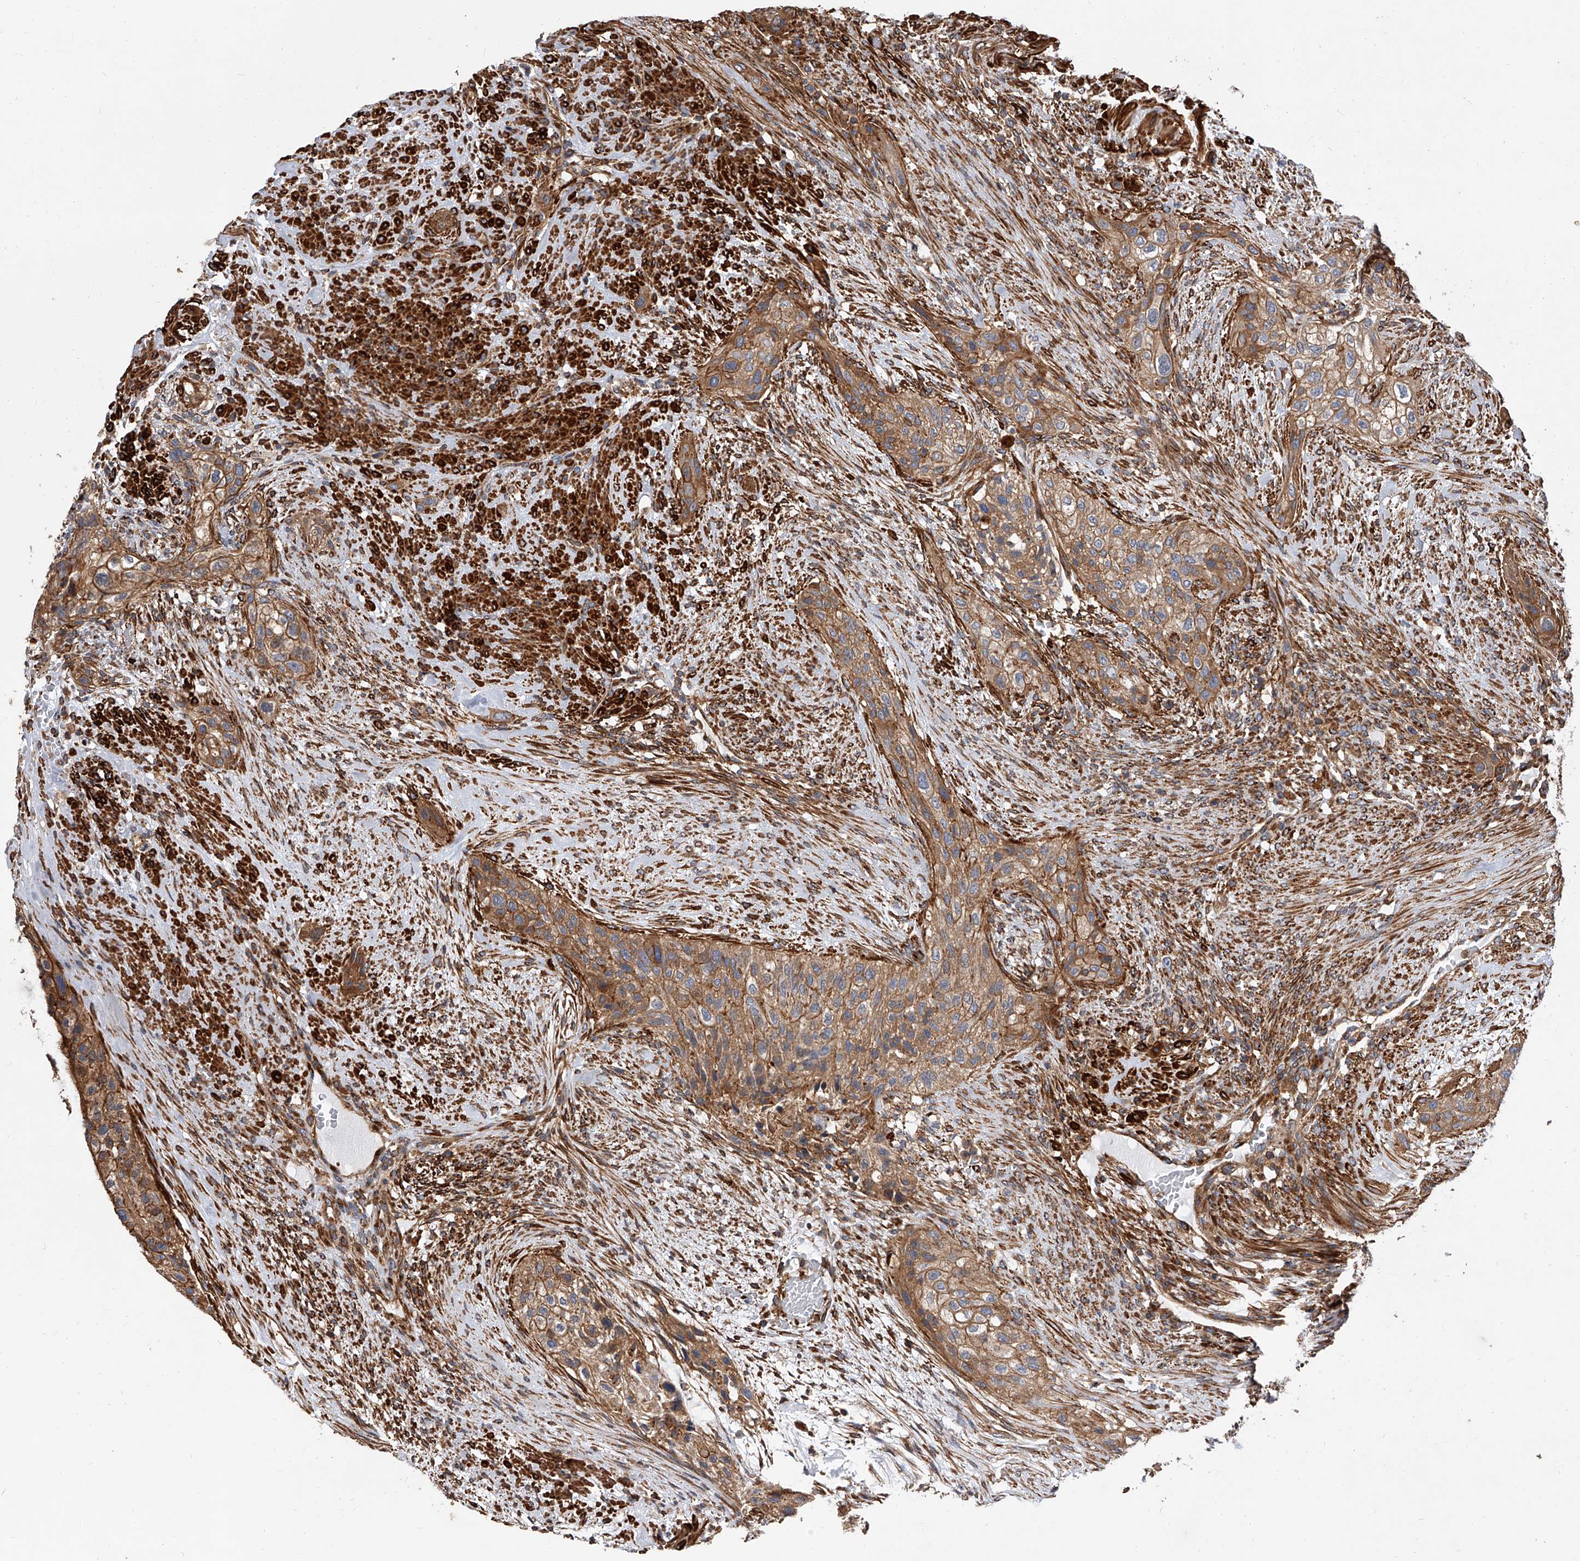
{"staining": {"intensity": "moderate", "quantity": ">75%", "location": "cytoplasmic/membranous"}, "tissue": "urothelial cancer", "cell_type": "Tumor cells", "image_type": "cancer", "snomed": [{"axis": "morphology", "description": "Urothelial carcinoma, High grade"}, {"axis": "topography", "description": "Urinary bladder"}], "caption": "A brown stain shows moderate cytoplasmic/membranous positivity of a protein in urothelial cancer tumor cells. The protein of interest is shown in brown color, while the nuclei are stained blue.", "gene": "PISD", "patient": {"sex": "male", "age": 35}}